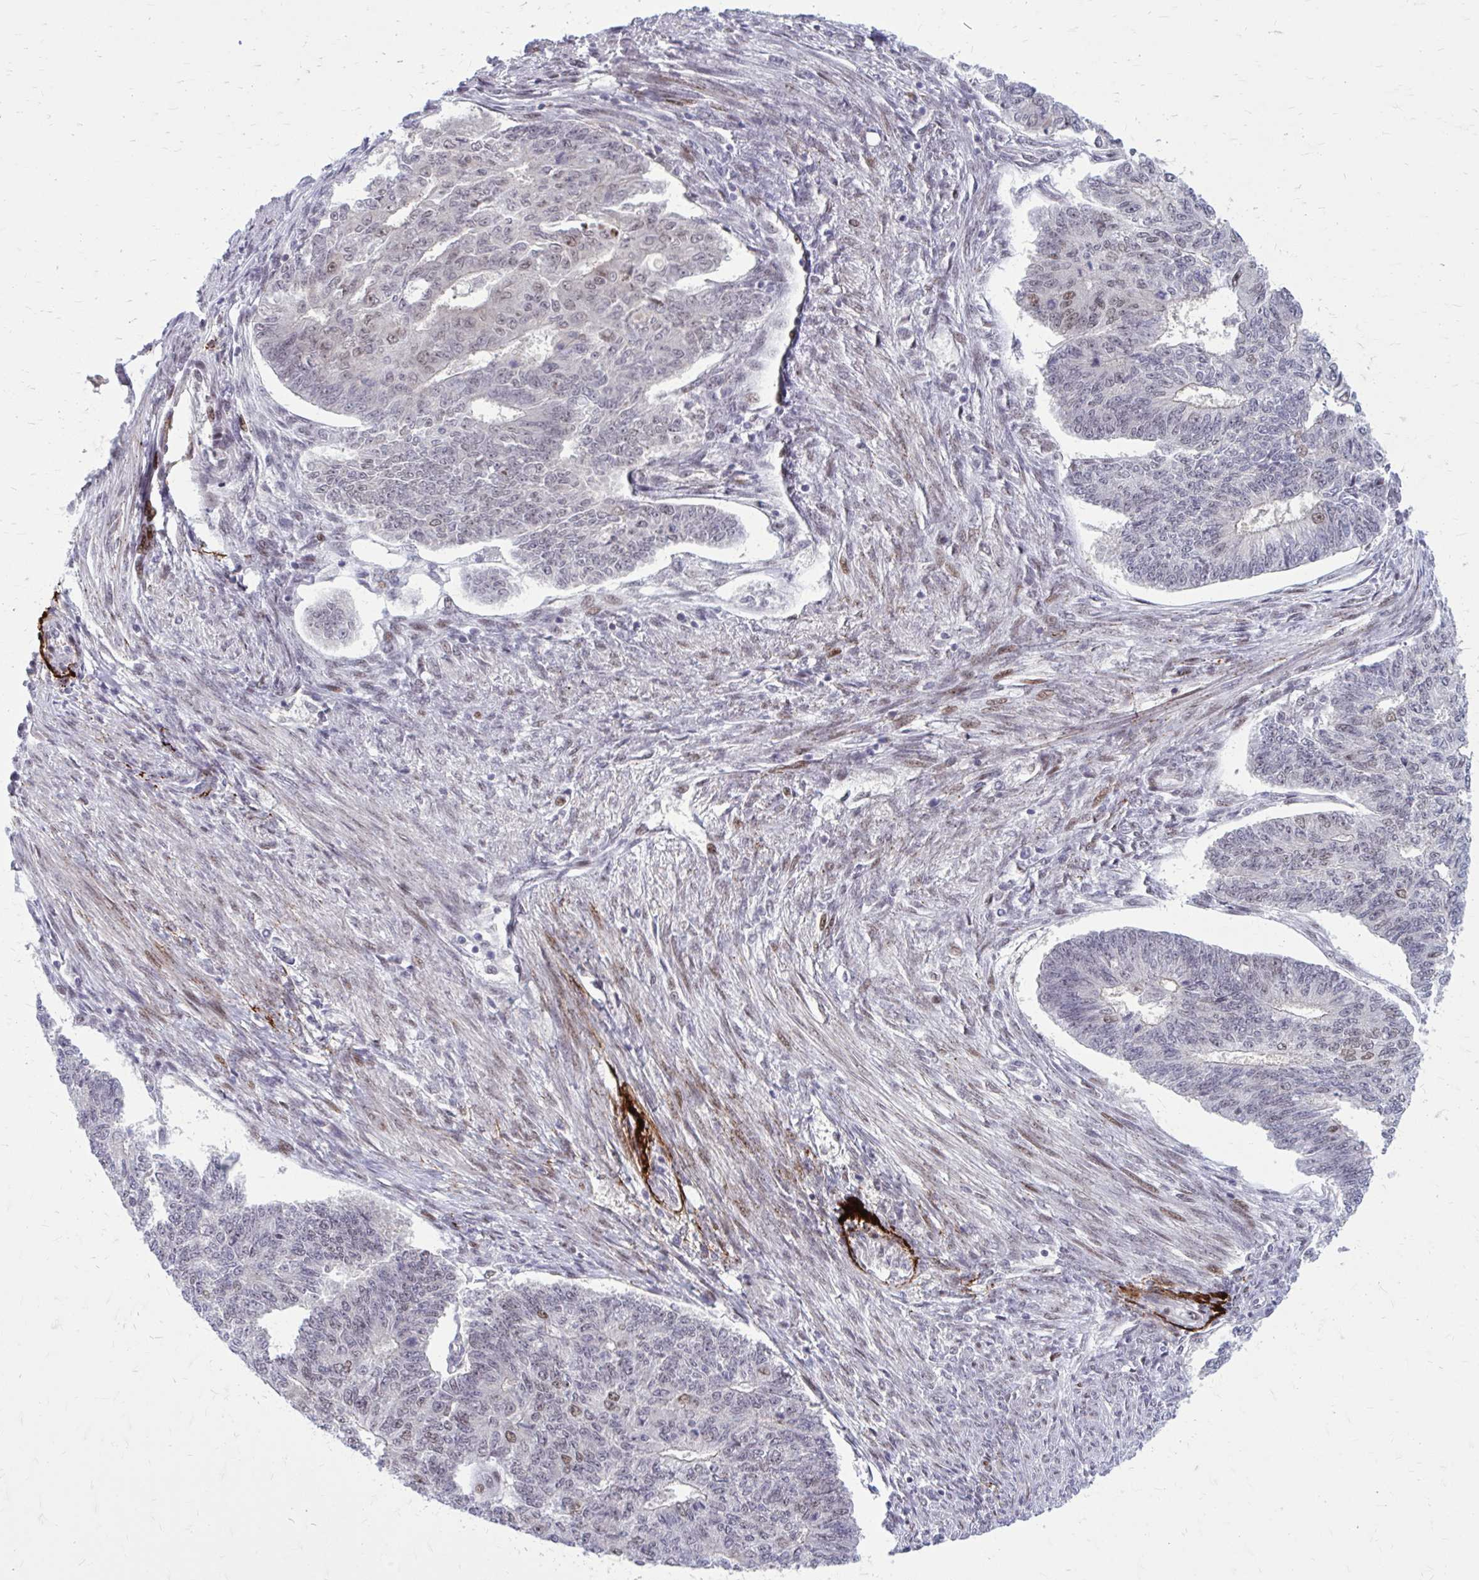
{"staining": {"intensity": "weak", "quantity": "<25%", "location": "nuclear"}, "tissue": "endometrial cancer", "cell_type": "Tumor cells", "image_type": "cancer", "snomed": [{"axis": "morphology", "description": "Adenocarcinoma, NOS"}, {"axis": "topography", "description": "Endometrium"}], "caption": "Immunohistochemical staining of adenocarcinoma (endometrial) shows no significant positivity in tumor cells. (DAB immunohistochemistry (IHC) with hematoxylin counter stain).", "gene": "PSME4", "patient": {"sex": "female", "age": 32}}